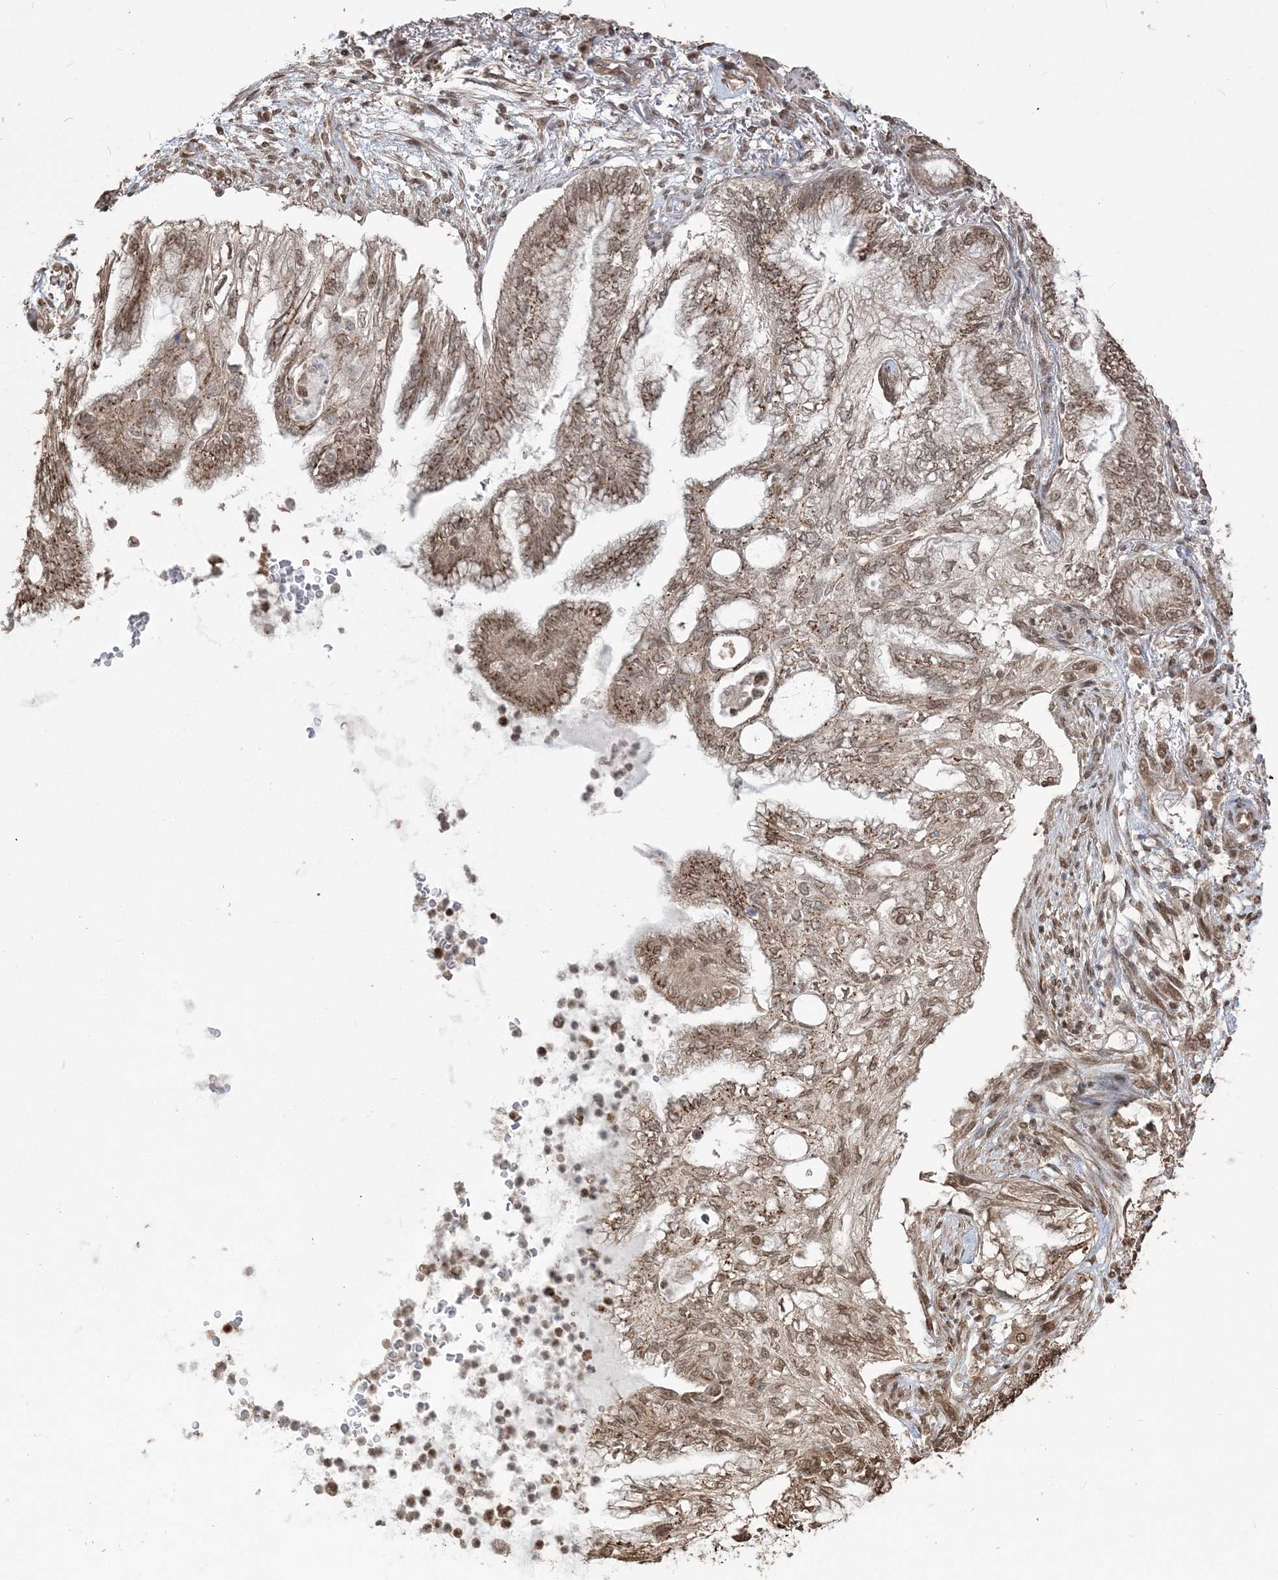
{"staining": {"intensity": "moderate", "quantity": ">75%", "location": "cytoplasmic/membranous,nuclear"}, "tissue": "lung cancer", "cell_type": "Tumor cells", "image_type": "cancer", "snomed": [{"axis": "morphology", "description": "Adenocarcinoma, NOS"}, {"axis": "topography", "description": "Lung"}], "caption": "A high-resolution micrograph shows immunohistochemistry (IHC) staining of lung cancer (adenocarcinoma), which exhibits moderate cytoplasmic/membranous and nuclear staining in about >75% of tumor cells.", "gene": "ZNF839", "patient": {"sex": "female", "age": 70}}